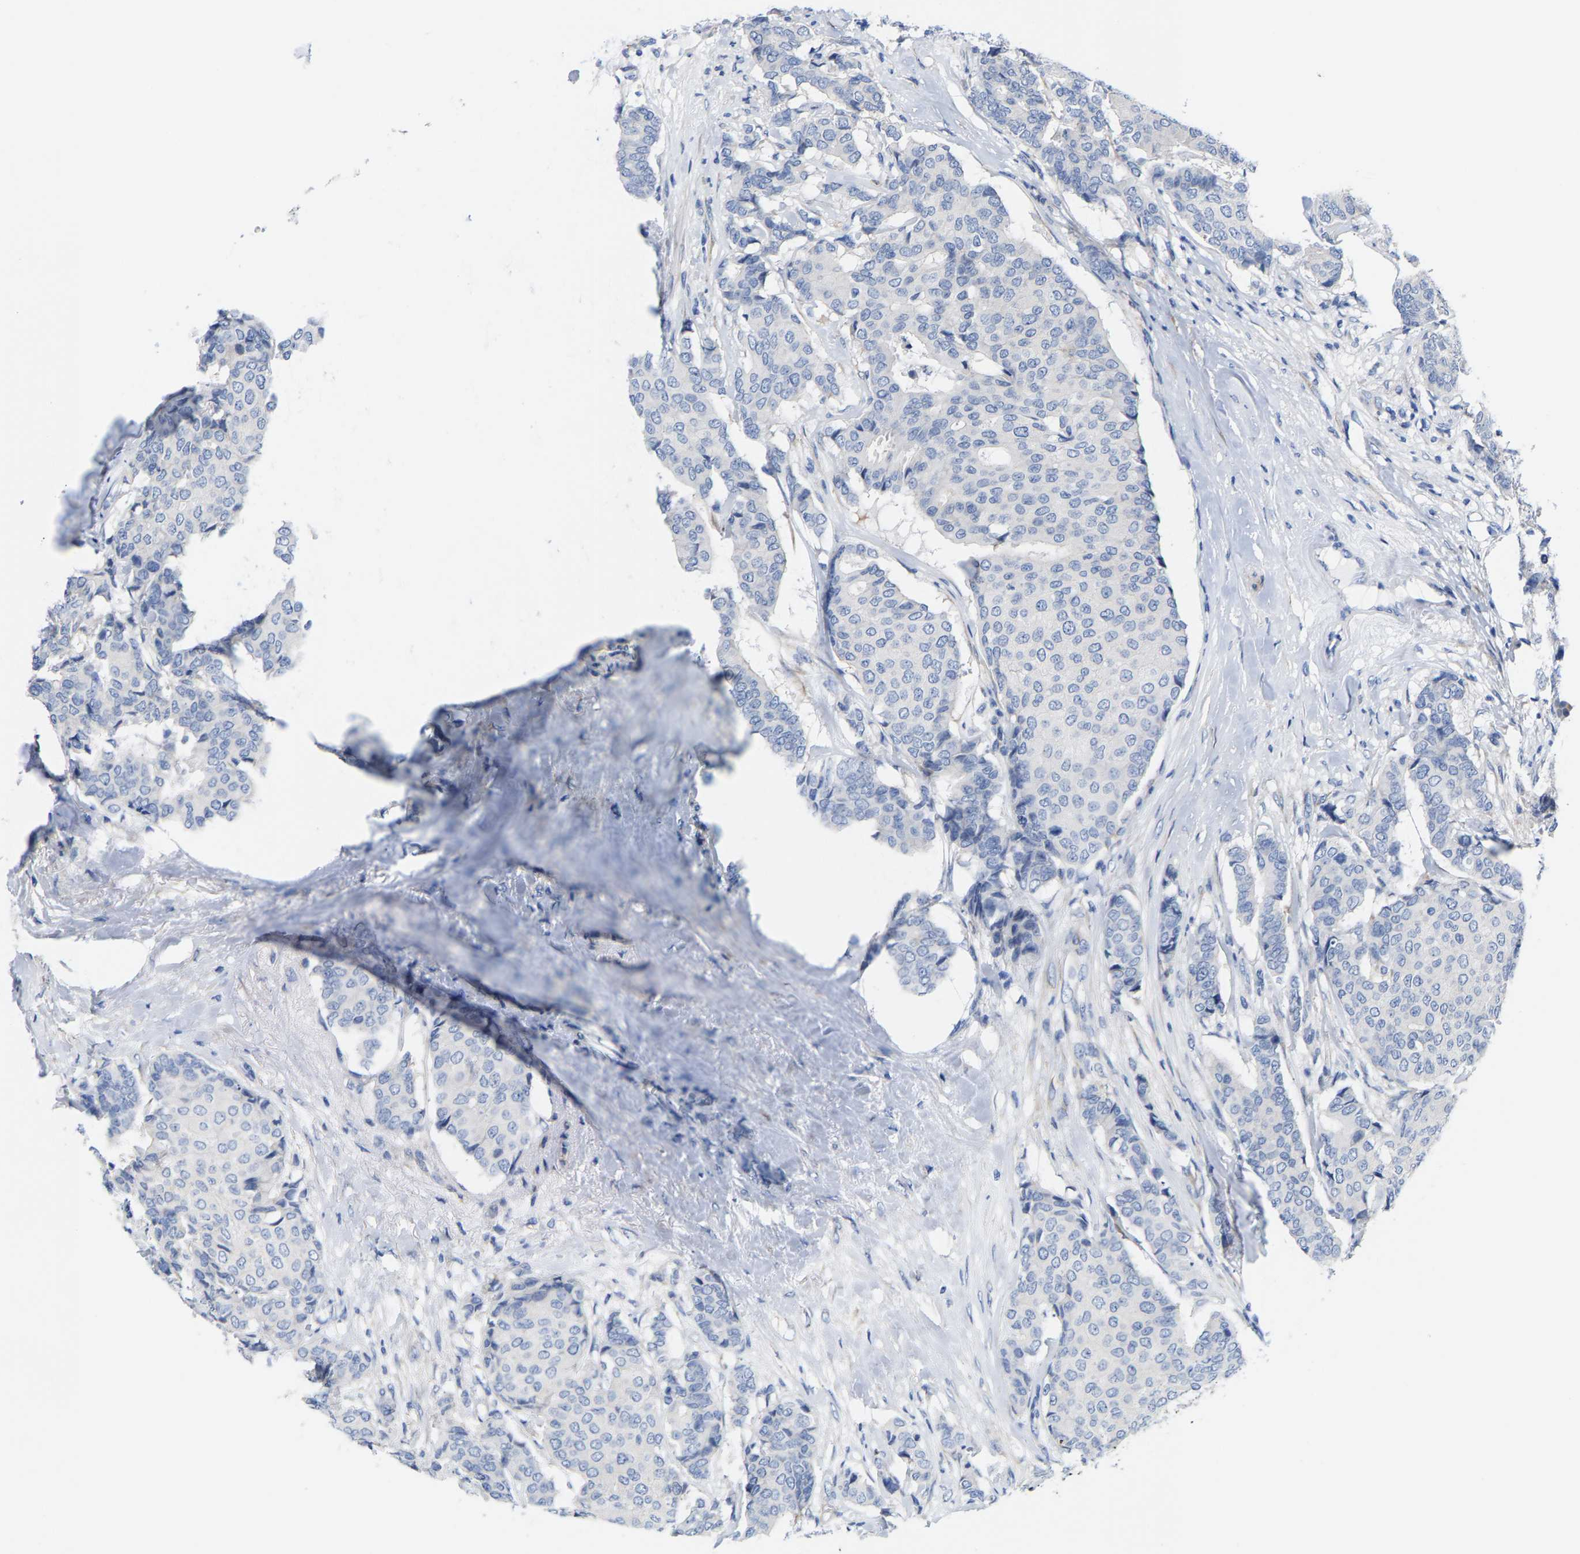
{"staining": {"intensity": "negative", "quantity": "none", "location": "none"}, "tissue": "breast cancer", "cell_type": "Tumor cells", "image_type": "cancer", "snomed": [{"axis": "morphology", "description": "Duct carcinoma"}, {"axis": "topography", "description": "Breast"}], "caption": "Immunohistochemistry (IHC) of breast cancer (intraductal carcinoma) reveals no staining in tumor cells.", "gene": "DSCAM", "patient": {"sex": "female", "age": 75}}